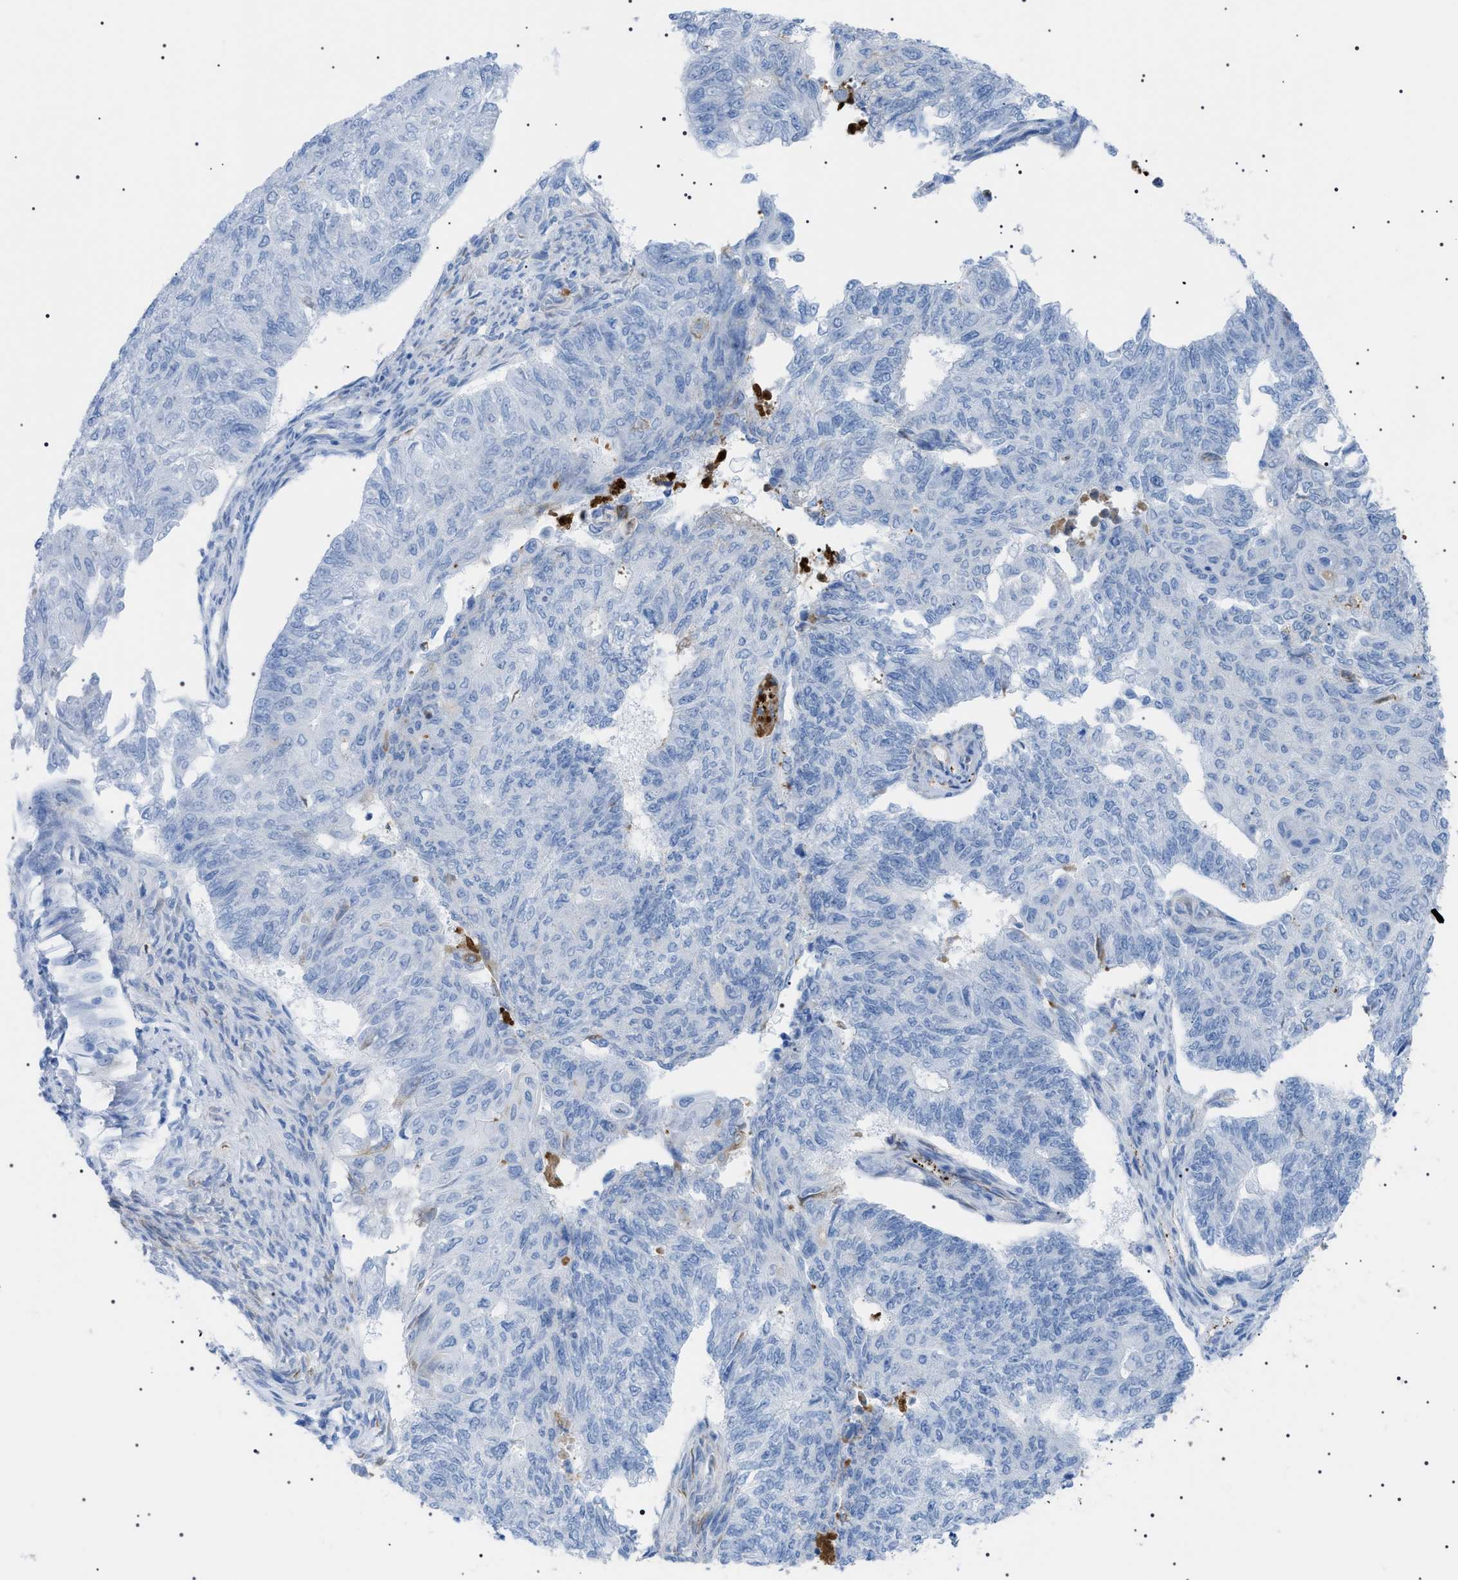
{"staining": {"intensity": "weak", "quantity": "<25%", "location": "cytoplasmic/membranous"}, "tissue": "endometrial cancer", "cell_type": "Tumor cells", "image_type": "cancer", "snomed": [{"axis": "morphology", "description": "Adenocarcinoma, NOS"}, {"axis": "topography", "description": "Endometrium"}], "caption": "Image shows no protein expression in tumor cells of endometrial adenocarcinoma tissue. (IHC, brightfield microscopy, high magnification).", "gene": "LPA", "patient": {"sex": "female", "age": 32}}